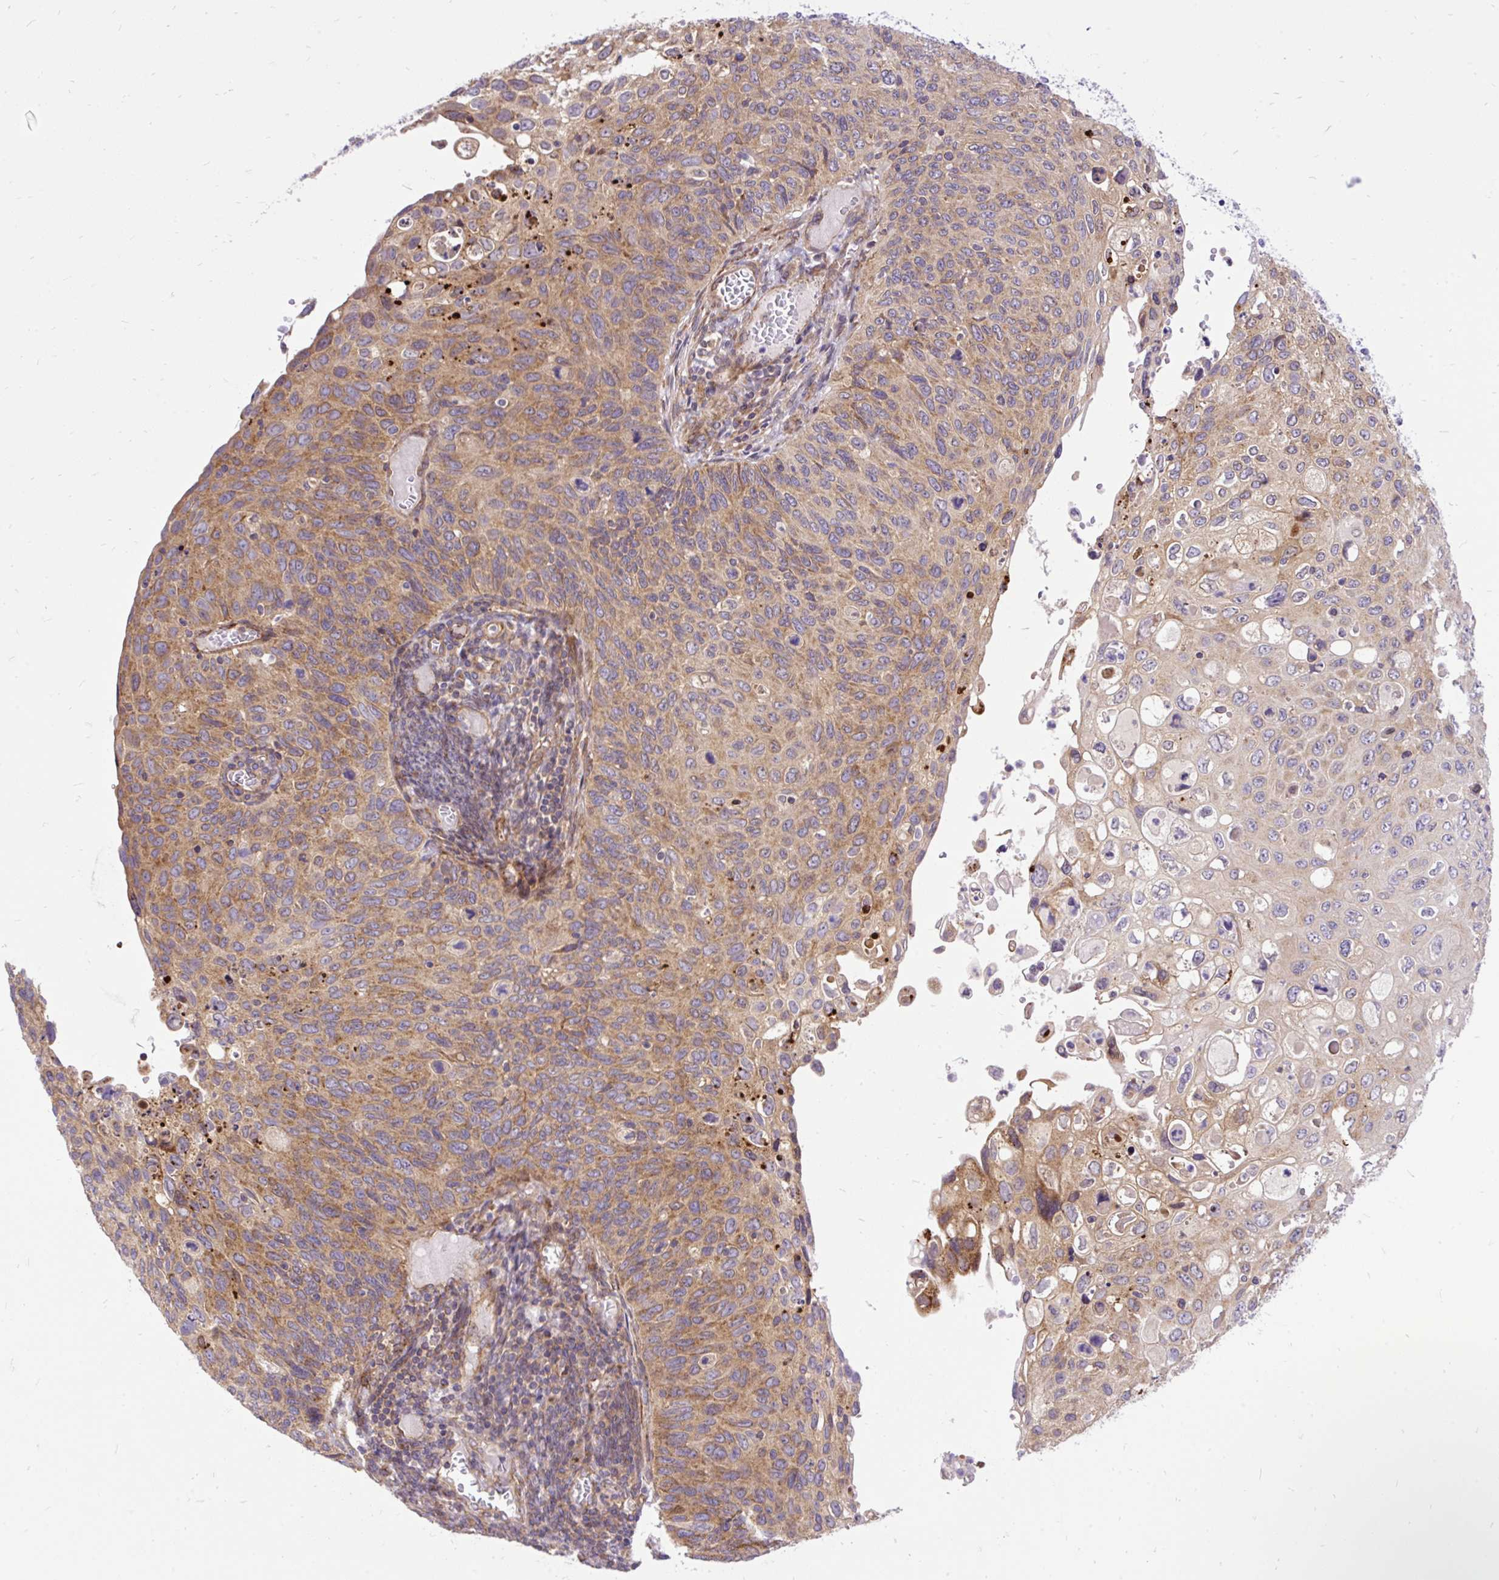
{"staining": {"intensity": "moderate", "quantity": "25%-75%", "location": "cytoplasmic/membranous"}, "tissue": "cervical cancer", "cell_type": "Tumor cells", "image_type": "cancer", "snomed": [{"axis": "morphology", "description": "Squamous cell carcinoma, NOS"}, {"axis": "topography", "description": "Cervix"}], "caption": "Moderate cytoplasmic/membranous expression for a protein is seen in about 25%-75% of tumor cells of squamous cell carcinoma (cervical) using IHC.", "gene": "TRIM17", "patient": {"sex": "female", "age": 70}}